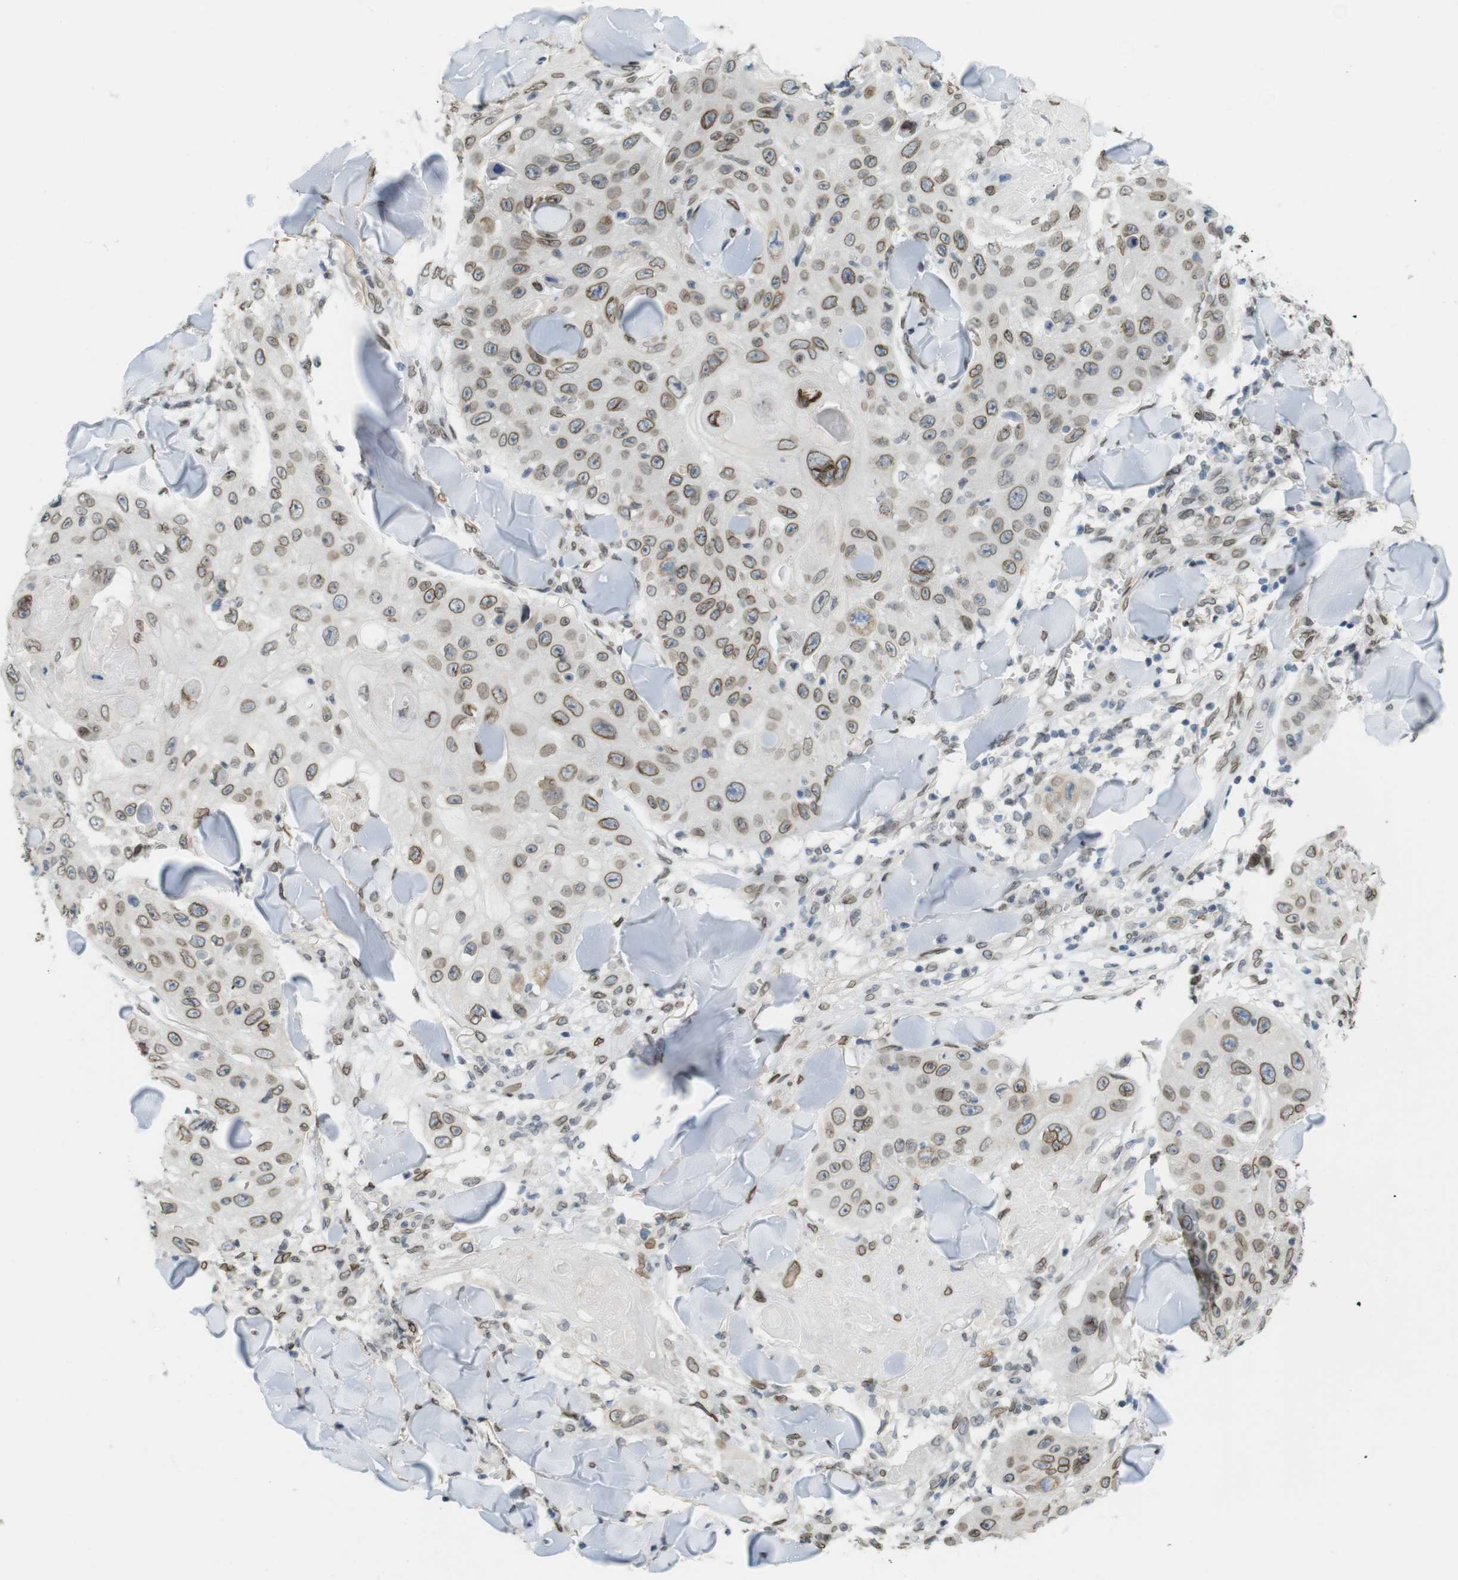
{"staining": {"intensity": "moderate", "quantity": ">75%", "location": "cytoplasmic/membranous,nuclear"}, "tissue": "skin cancer", "cell_type": "Tumor cells", "image_type": "cancer", "snomed": [{"axis": "morphology", "description": "Squamous cell carcinoma, NOS"}, {"axis": "topography", "description": "Skin"}], "caption": "Protein expression analysis of squamous cell carcinoma (skin) reveals moderate cytoplasmic/membranous and nuclear expression in approximately >75% of tumor cells.", "gene": "ARL6IP6", "patient": {"sex": "male", "age": 86}}